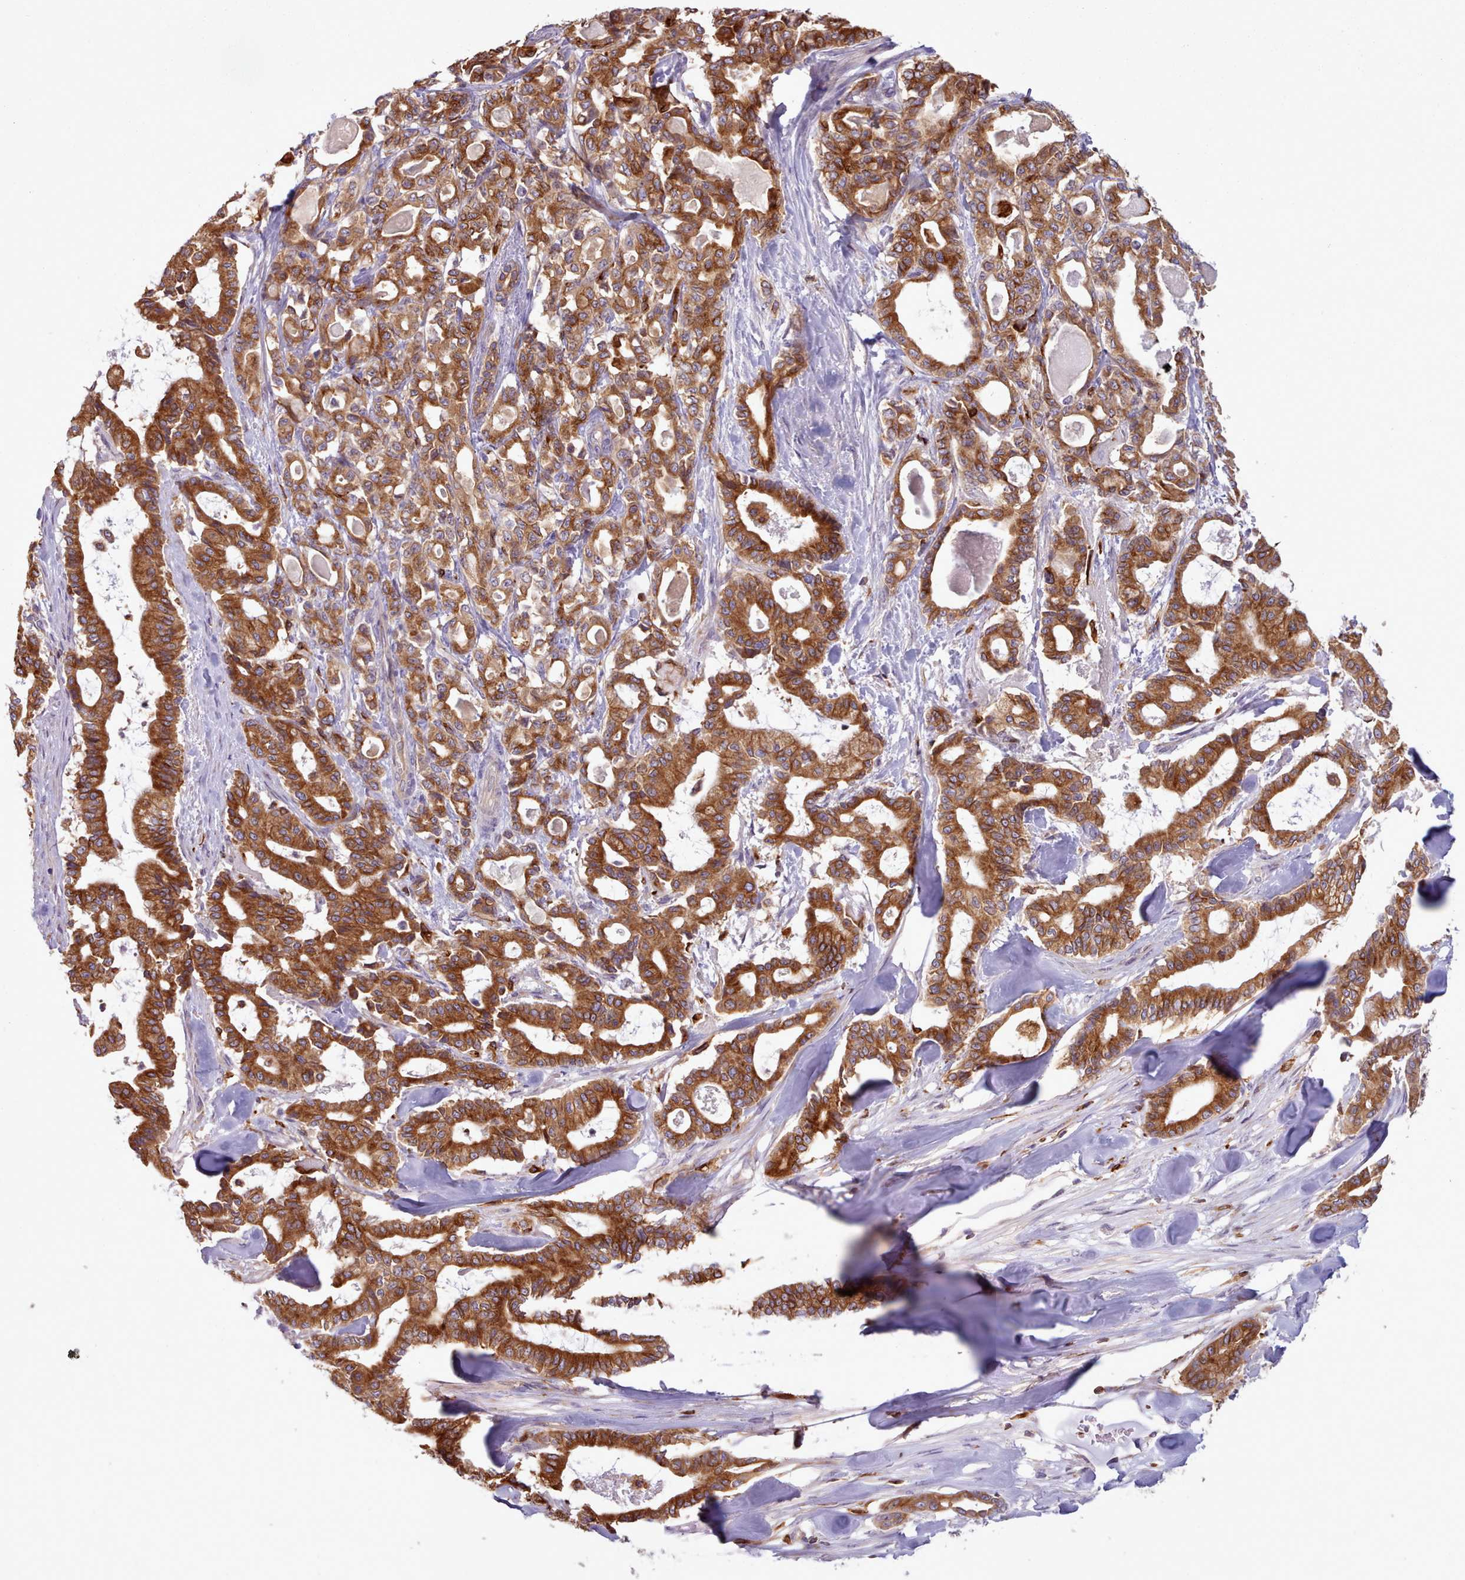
{"staining": {"intensity": "strong", "quantity": ">75%", "location": "cytoplasmic/membranous"}, "tissue": "pancreatic cancer", "cell_type": "Tumor cells", "image_type": "cancer", "snomed": [{"axis": "morphology", "description": "Adenocarcinoma, NOS"}, {"axis": "topography", "description": "Pancreas"}], "caption": "Protein analysis of adenocarcinoma (pancreatic) tissue reveals strong cytoplasmic/membranous staining in about >75% of tumor cells. The protein of interest is shown in brown color, while the nuclei are stained blue.", "gene": "CRYBG1", "patient": {"sex": "male", "age": 63}}